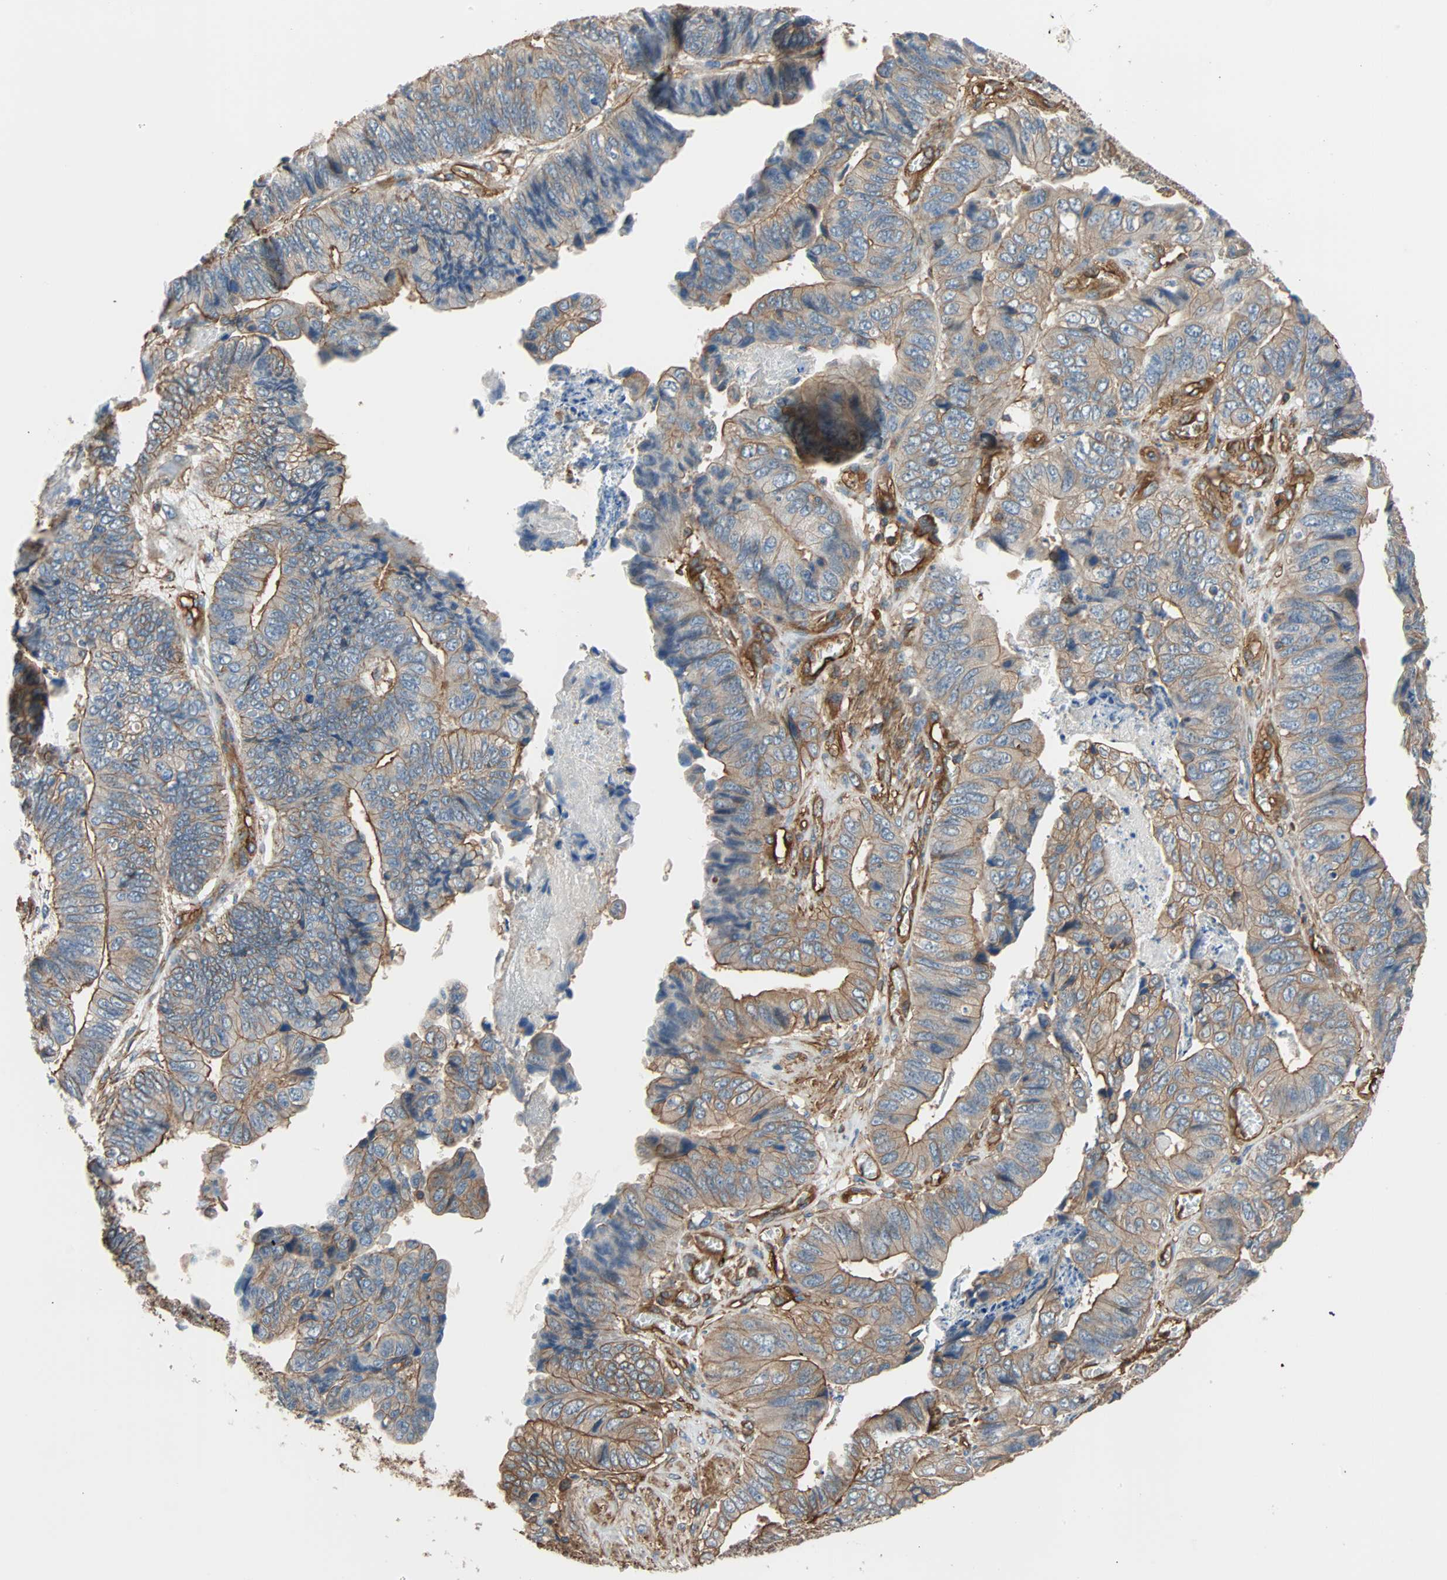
{"staining": {"intensity": "moderate", "quantity": "25%-75%", "location": "cytoplasmic/membranous"}, "tissue": "stomach cancer", "cell_type": "Tumor cells", "image_type": "cancer", "snomed": [{"axis": "morphology", "description": "Adenocarcinoma, NOS"}, {"axis": "topography", "description": "Stomach, lower"}], "caption": "Immunohistochemical staining of human adenocarcinoma (stomach) displays medium levels of moderate cytoplasmic/membranous protein staining in approximately 25%-75% of tumor cells. (brown staining indicates protein expression, while blue staining denotes nuclei).", "gene": "GALNT10", "patient": {"sex": "male", "age": 77}}